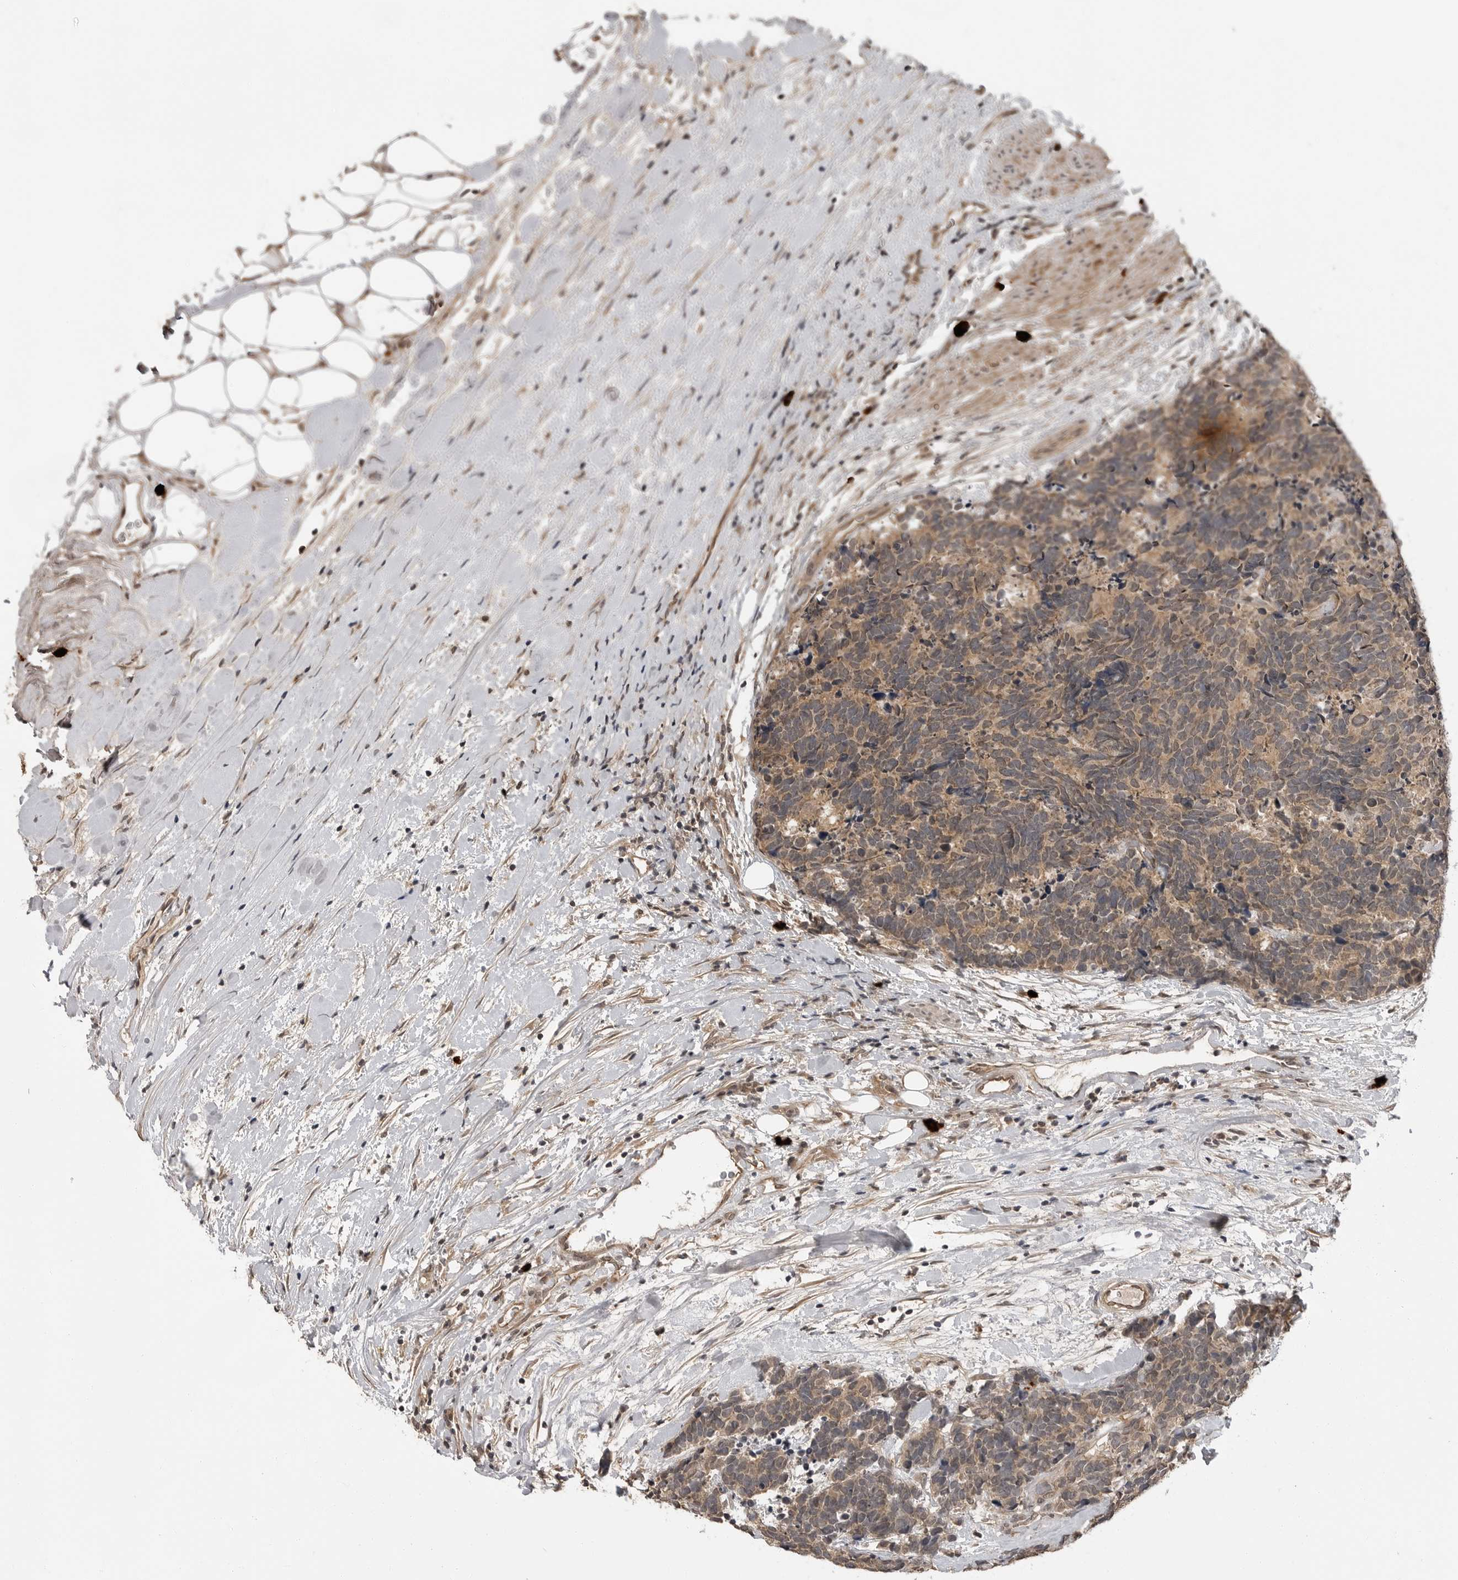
{"staining": {"intensity": "moderate", "quantity": ">75%", "location": "cytoplasmic/membranous"}, "tissue": "carcinoid", "cell_type": "Tumor cells", "image_type": "cancer", "snomed": [{"axis": "morphology", "description": "Carcinoma, NOS"}, {"axis": "morphology", "description": "Carcinoid, malignant, NOS"}, {"axis": "topography", "description": "Urinary bladder"}], "caption": "Protein staining by immunohistochemistry exhibits moderate cytoplasmic/membranous expression in about >75% of tumor cells in carcinoid (malignant).", "gene": "IL24", "patient": {"sex": "male", "age": 57}}